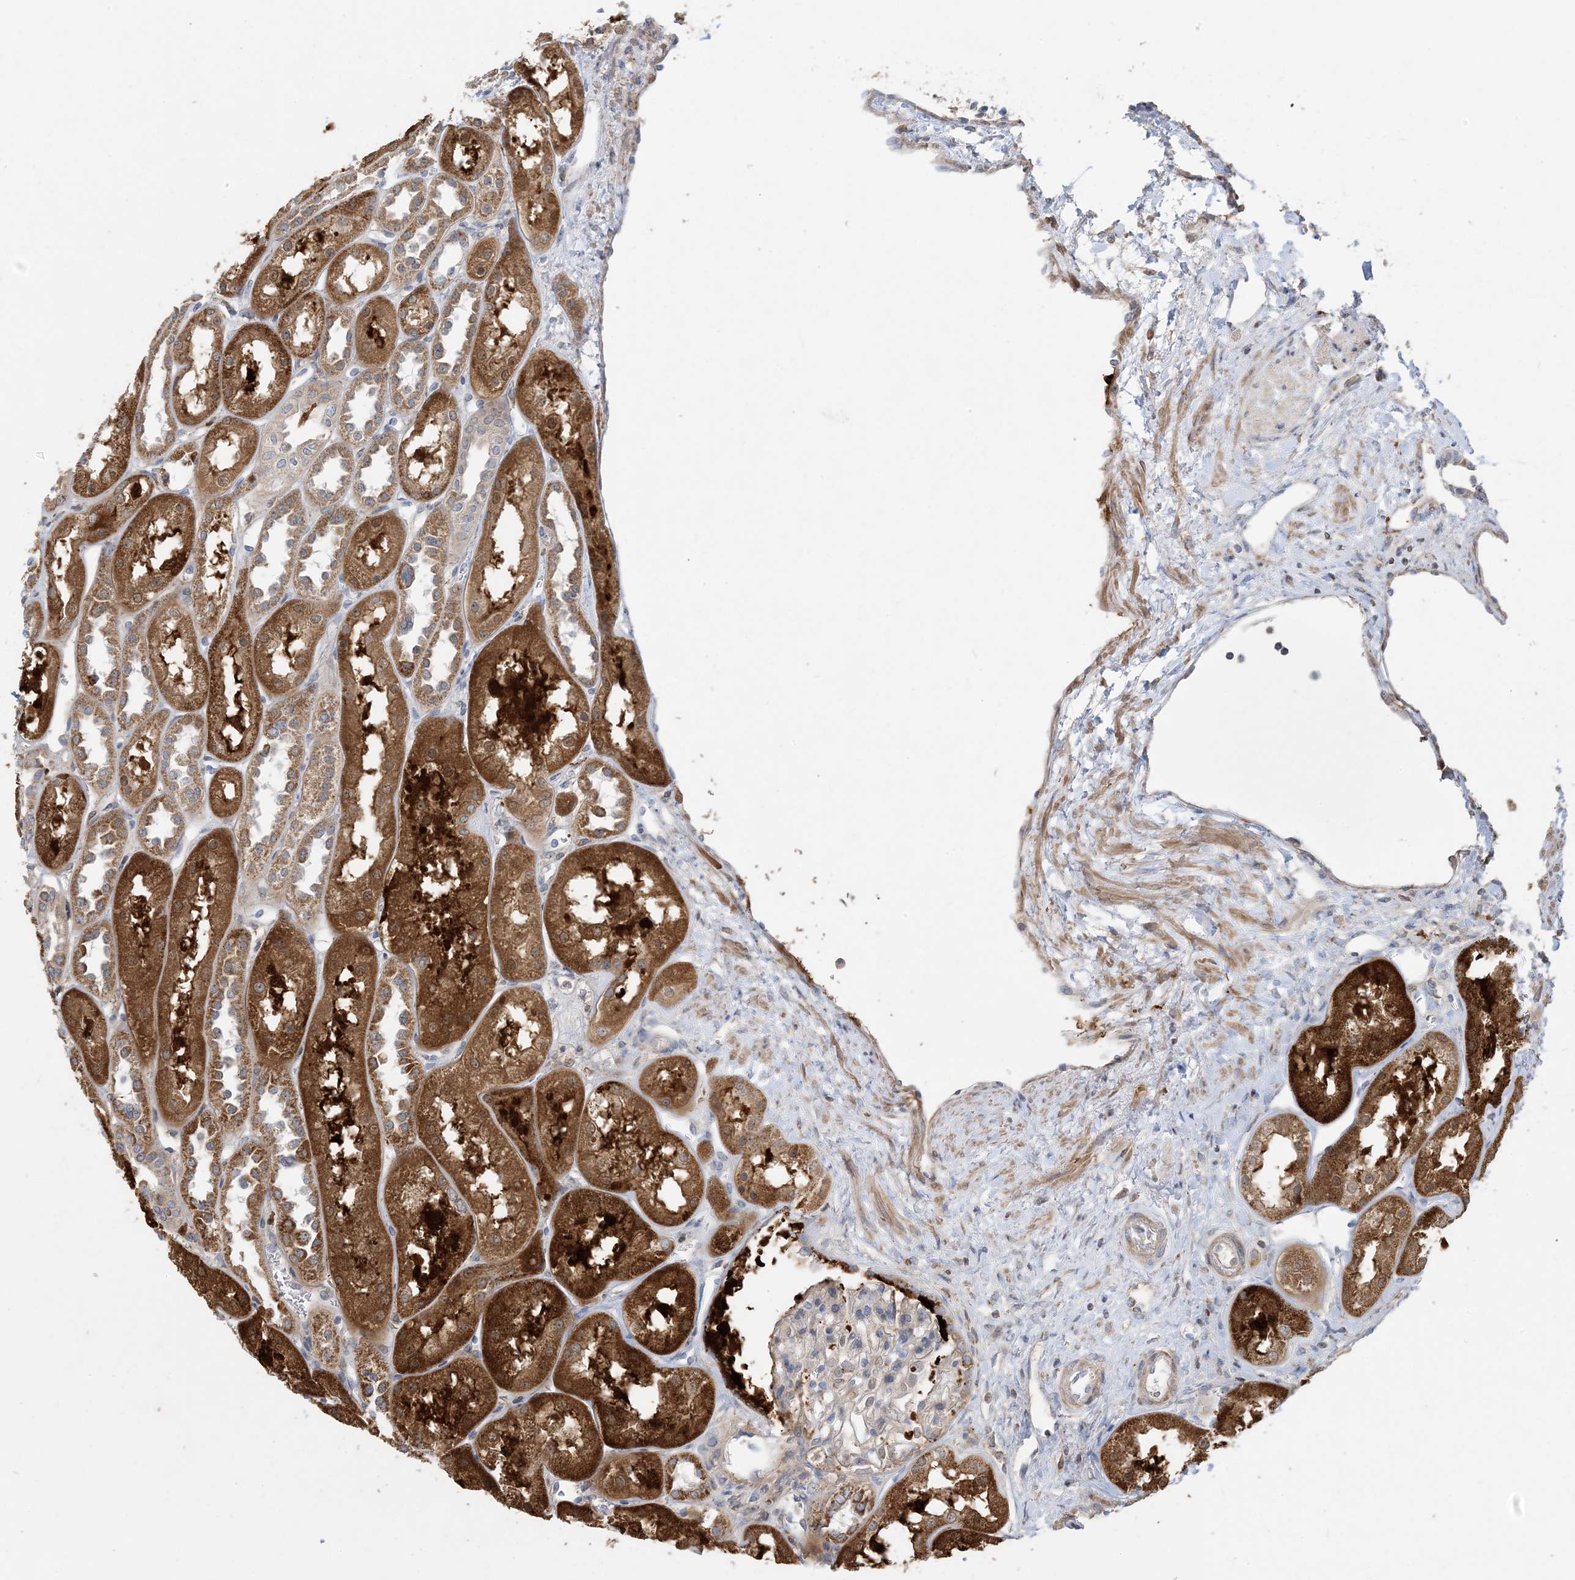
{"staining": {"intensity": "negative", "quantity": "none", "location": "none"}, "tissue": "kidney", "cell_type": "Cells in glomeruli", "image_type": "normal", "snomed": [{"axis": "morphology", "description": "Normal tissue, NOS"}, {"axis": "topography", "description": "Kidney"}], "caption": "A high-resolution histopathology image shows immunohistochemistry (IHC) staining of unremarkable kidney, which displays no significant positivity in cells in glomeruli.", "gene": "ECHDC1", "patient": {"sex": "male", "age": 70}}